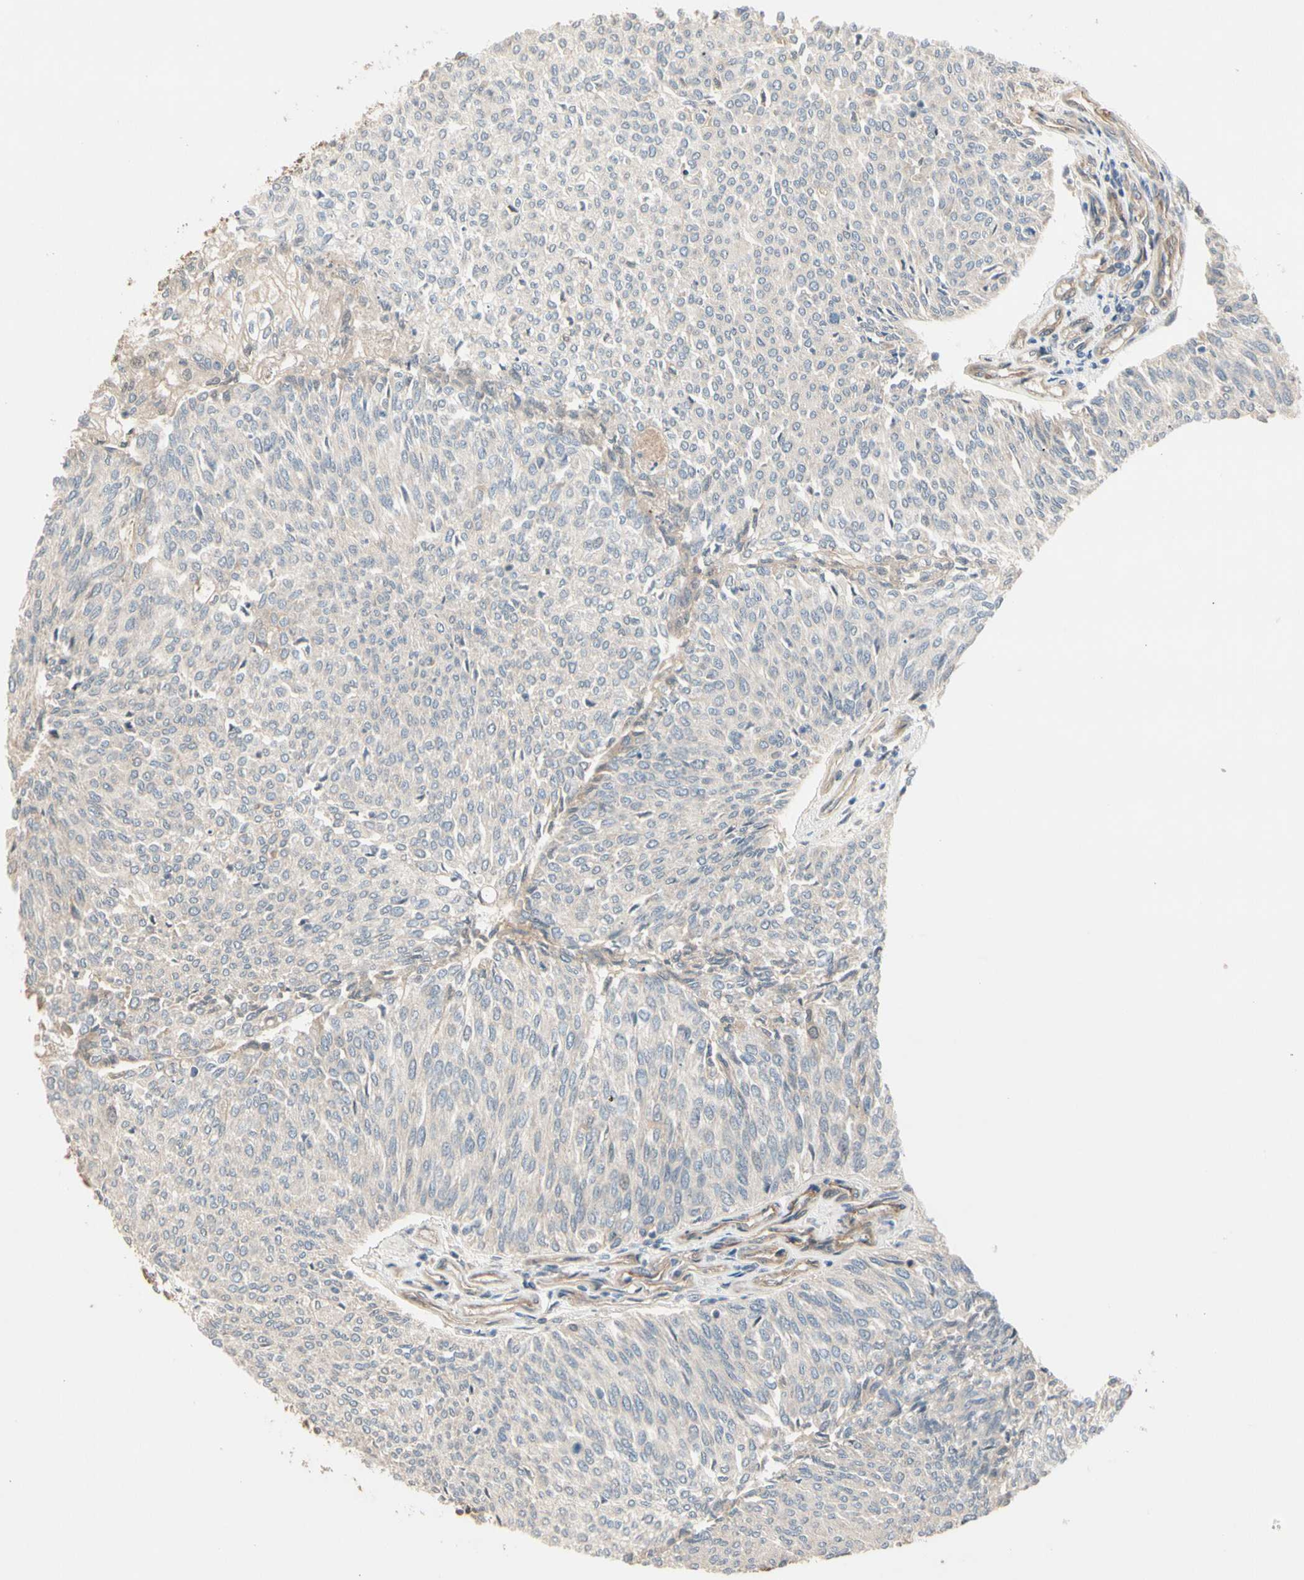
{"staining": {"intensity": "weak", "quantity": "<25%", "location": "cytoplasmic/membranous"}, "tissue": "urothelial cancer", "cell_type": "Tumor cells", "image_type": "cancer", "snomed": [{"axis": "morphology", "description": "Urothelial carcinoma, Low grade"}, {"axis": "topography", "description": "Urinary bladder"}], "caption": "Immunohistochemistry (IHC) histopathology image of neoplastic tissue: urothelial cancer stained with DAB displays no significant protein staining in tumor cells.", "gene": "ATG4C", "patient": {"sex": "female", "age": 79}}